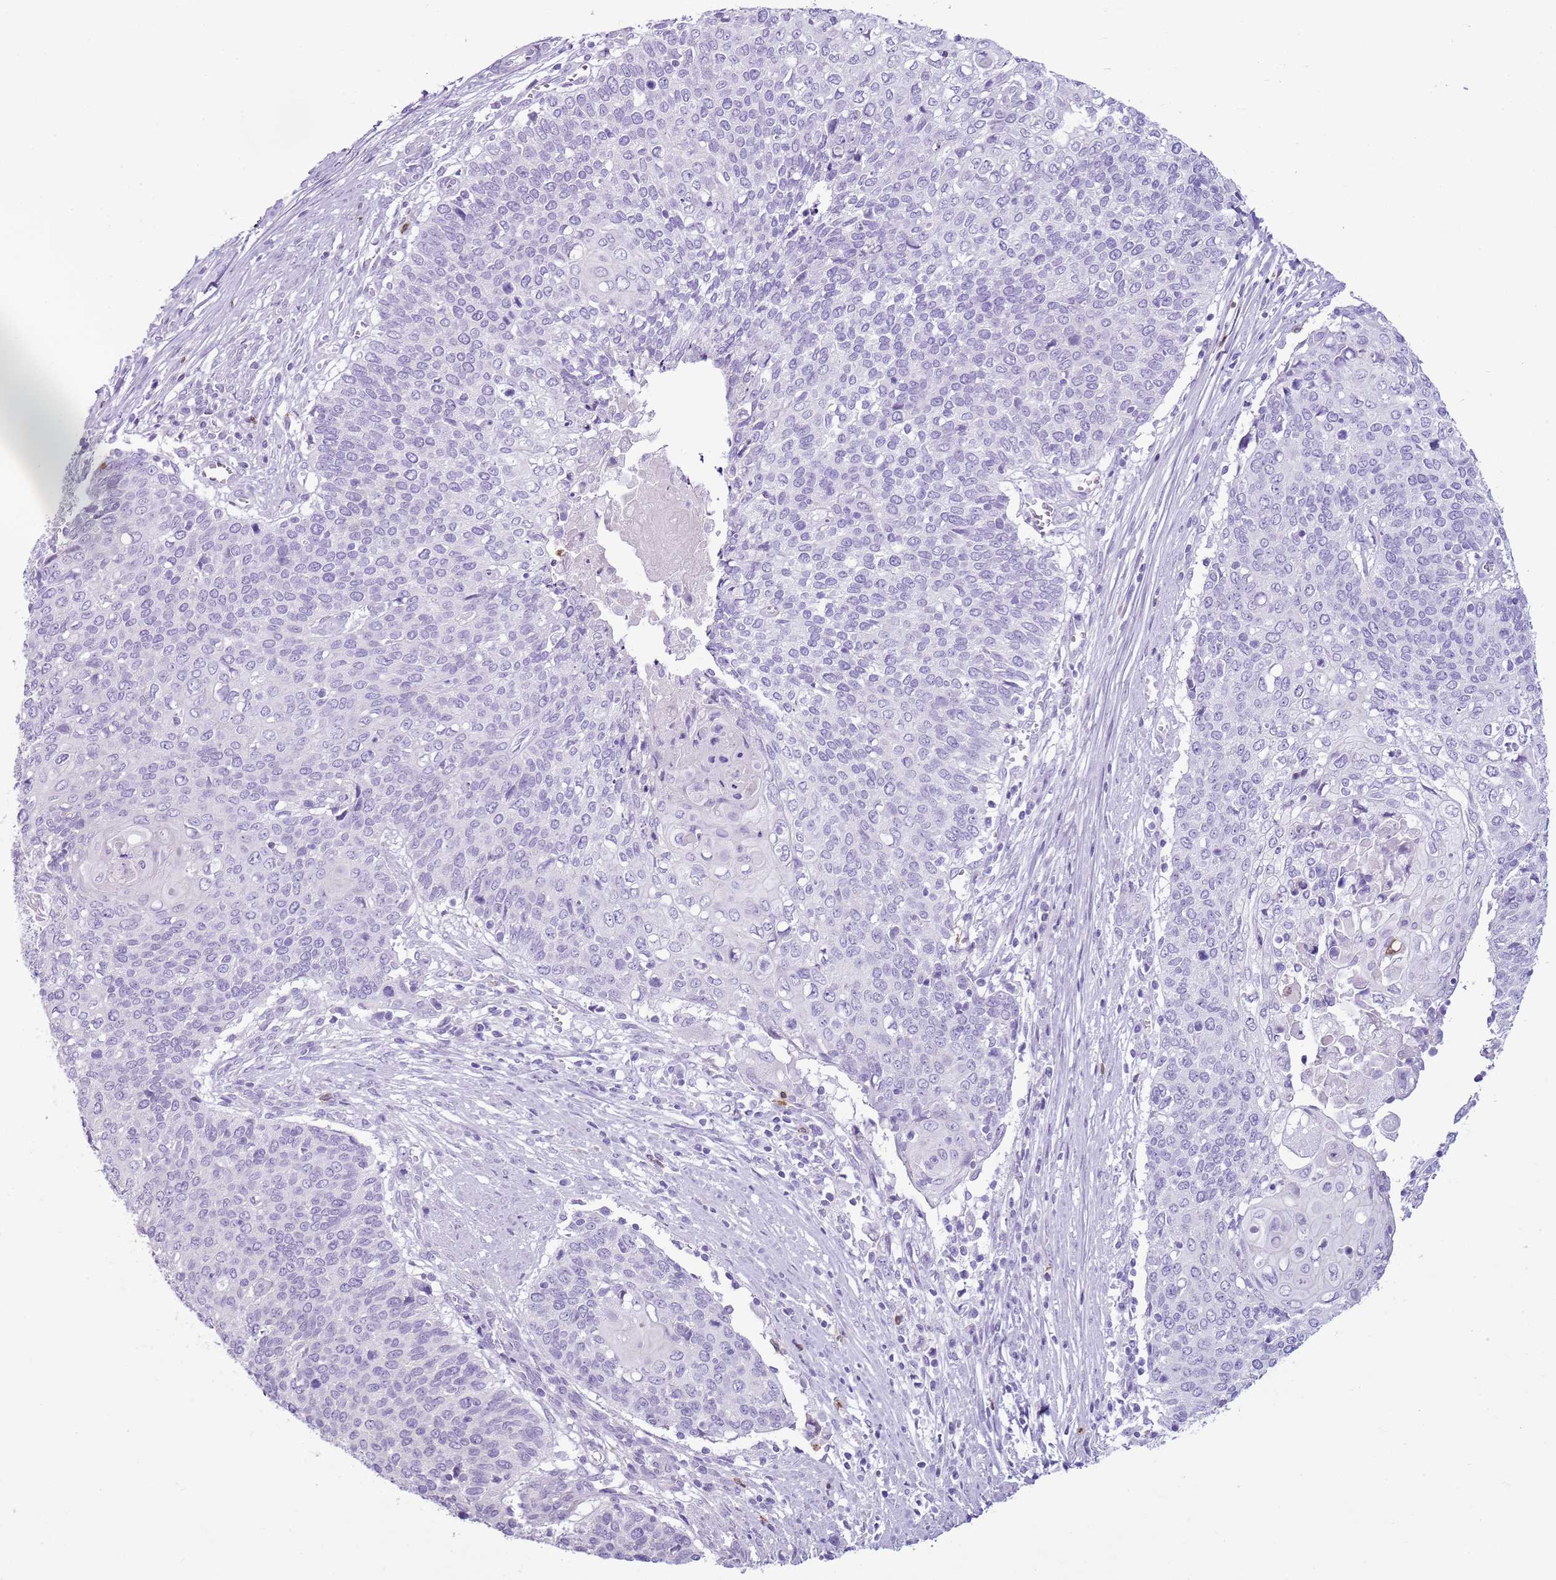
{"staining": {"intensity": "negative", "quantity": "none", "location": "none"}, "tissue": "cervical cancer", "cell_type": "Tumor cells", "image_type": "cancer", "snomed": [{"axis": "morphology", "description": "Squamous cell carcinoma, NOS"}, {"axis": "topography", "description": "Cervix"}], "caption": "A histopathology image of cervical squamous cell carcinoma stained for a protein demonstrates no brown staining in tumor cells.", "gene": "CD177", "patient": {"sex": "female", "age": 39}}